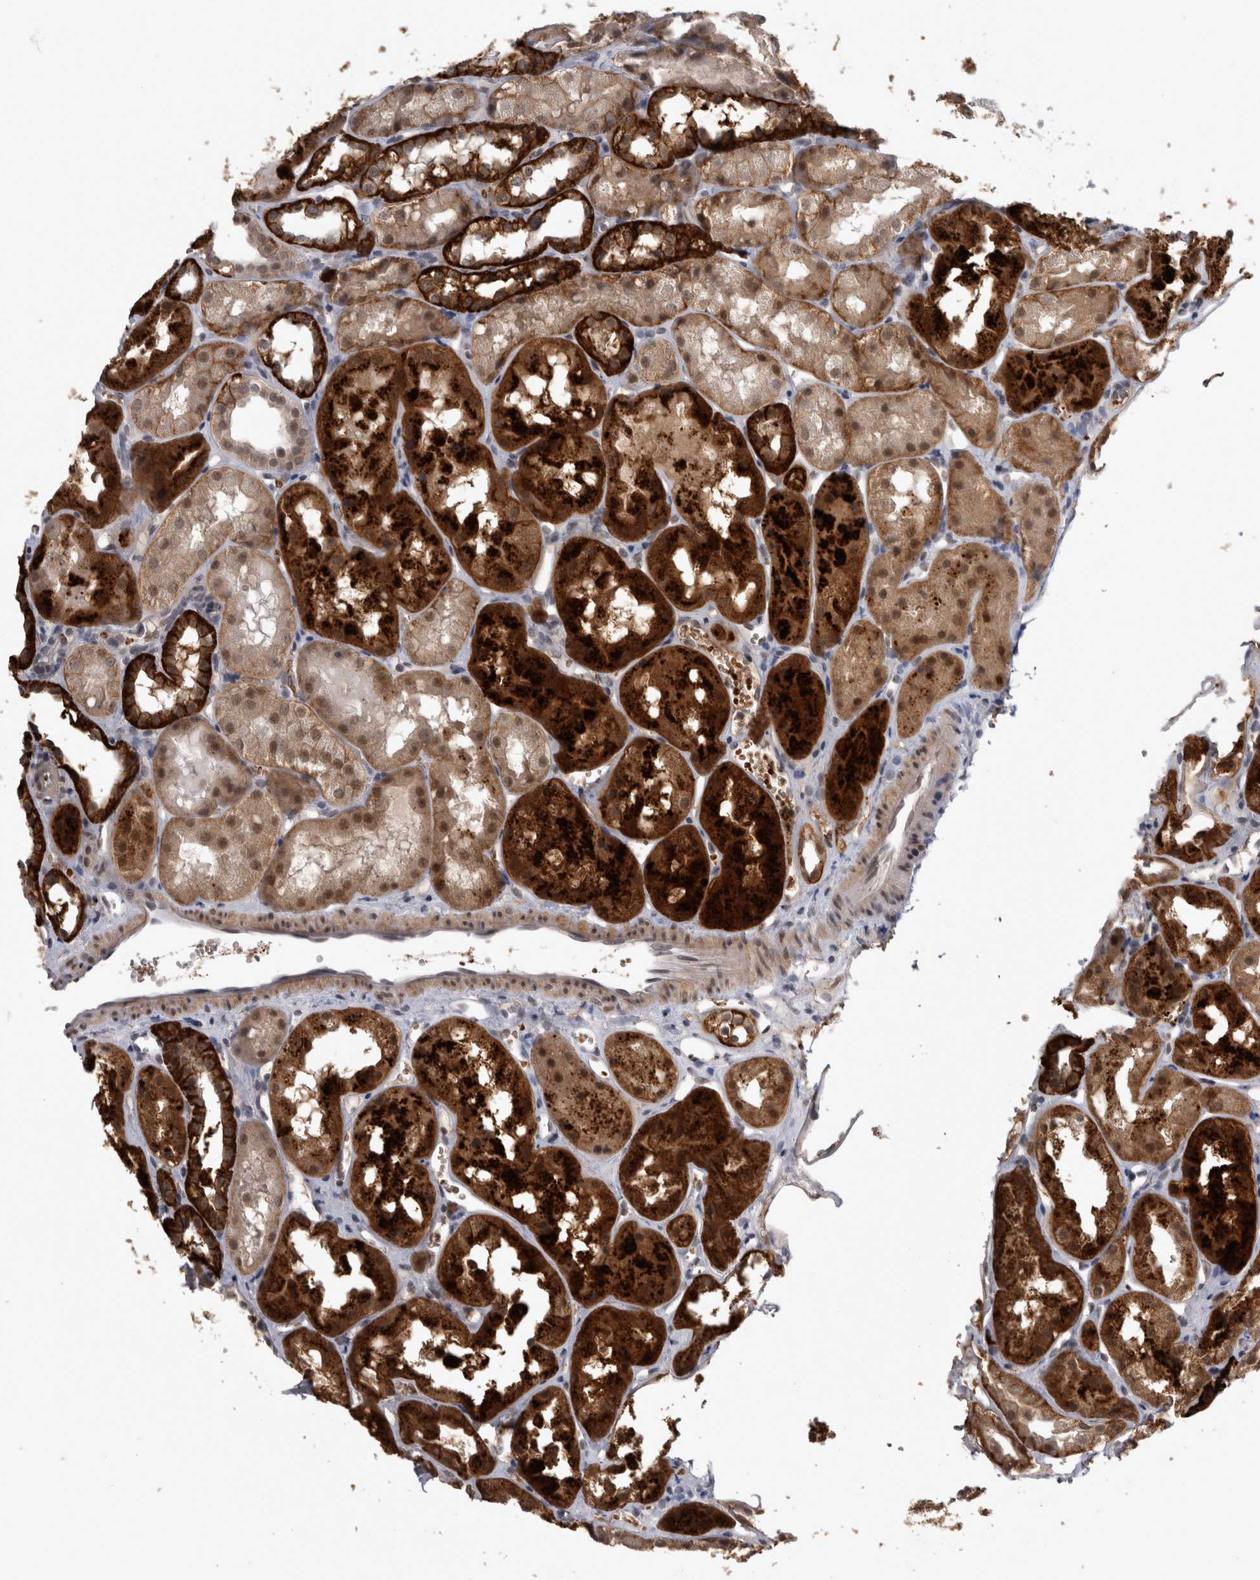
{"staining": {"intensity": "negative", "quantity": "none", "location": "none"}, "tissue": "kidney", "cell_type": "Cells in glomeruli", "image_type": "normal", "snomed": [{"axis": "morphology", "description": "Normal tissue, NOS"}, {"axis": "topography", "description": "Kidney"}], "caption": "Kidney stained for a protein using immunohistochemistry exhibits no positivity cells in glomeruli.", "gene": "PEBP4", "patient": {"sex": "male", "age": 16}}